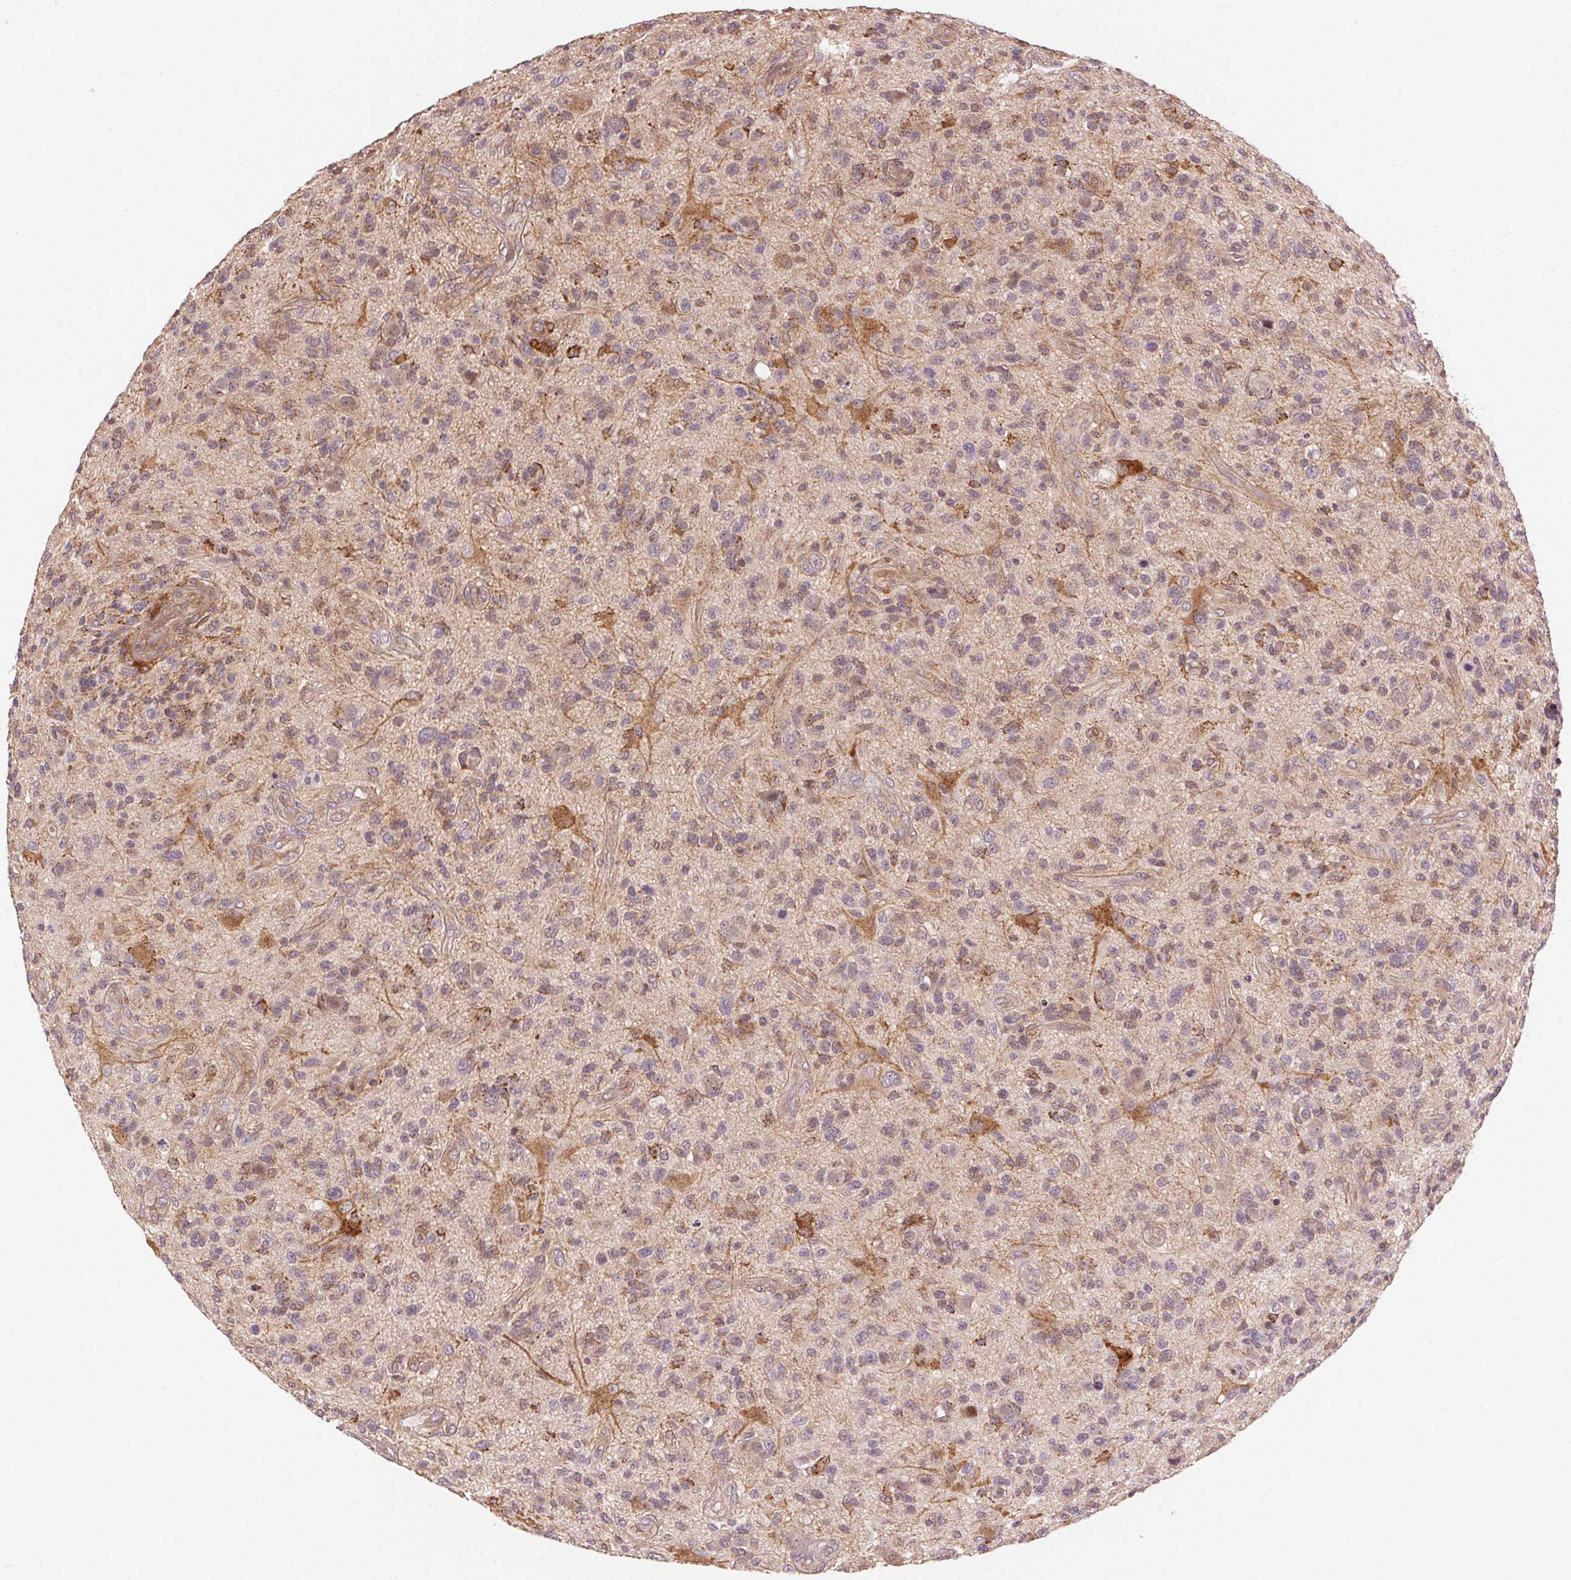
{"staining": {"intensity": "weak", "quantity": "25%-75%", "location": "cytoplasmic/membranous"}, "tissue": "glioma", "cell_type": "Tumor cells", "image_type": "cancer", "snomed": [{"axis": "morphology", "description": "Glioma, malignant, High grade"}, {"axis": "topography", "description": "Brain"}], "caption": "The image shows immunohistochemical staining of glioma. There is weak cytoplasmic/membranous expression is appreciated in about 25%-75% of tumor cells.", "gene": "KLHL15", "patient": {"sex": "male", "age": 47}}